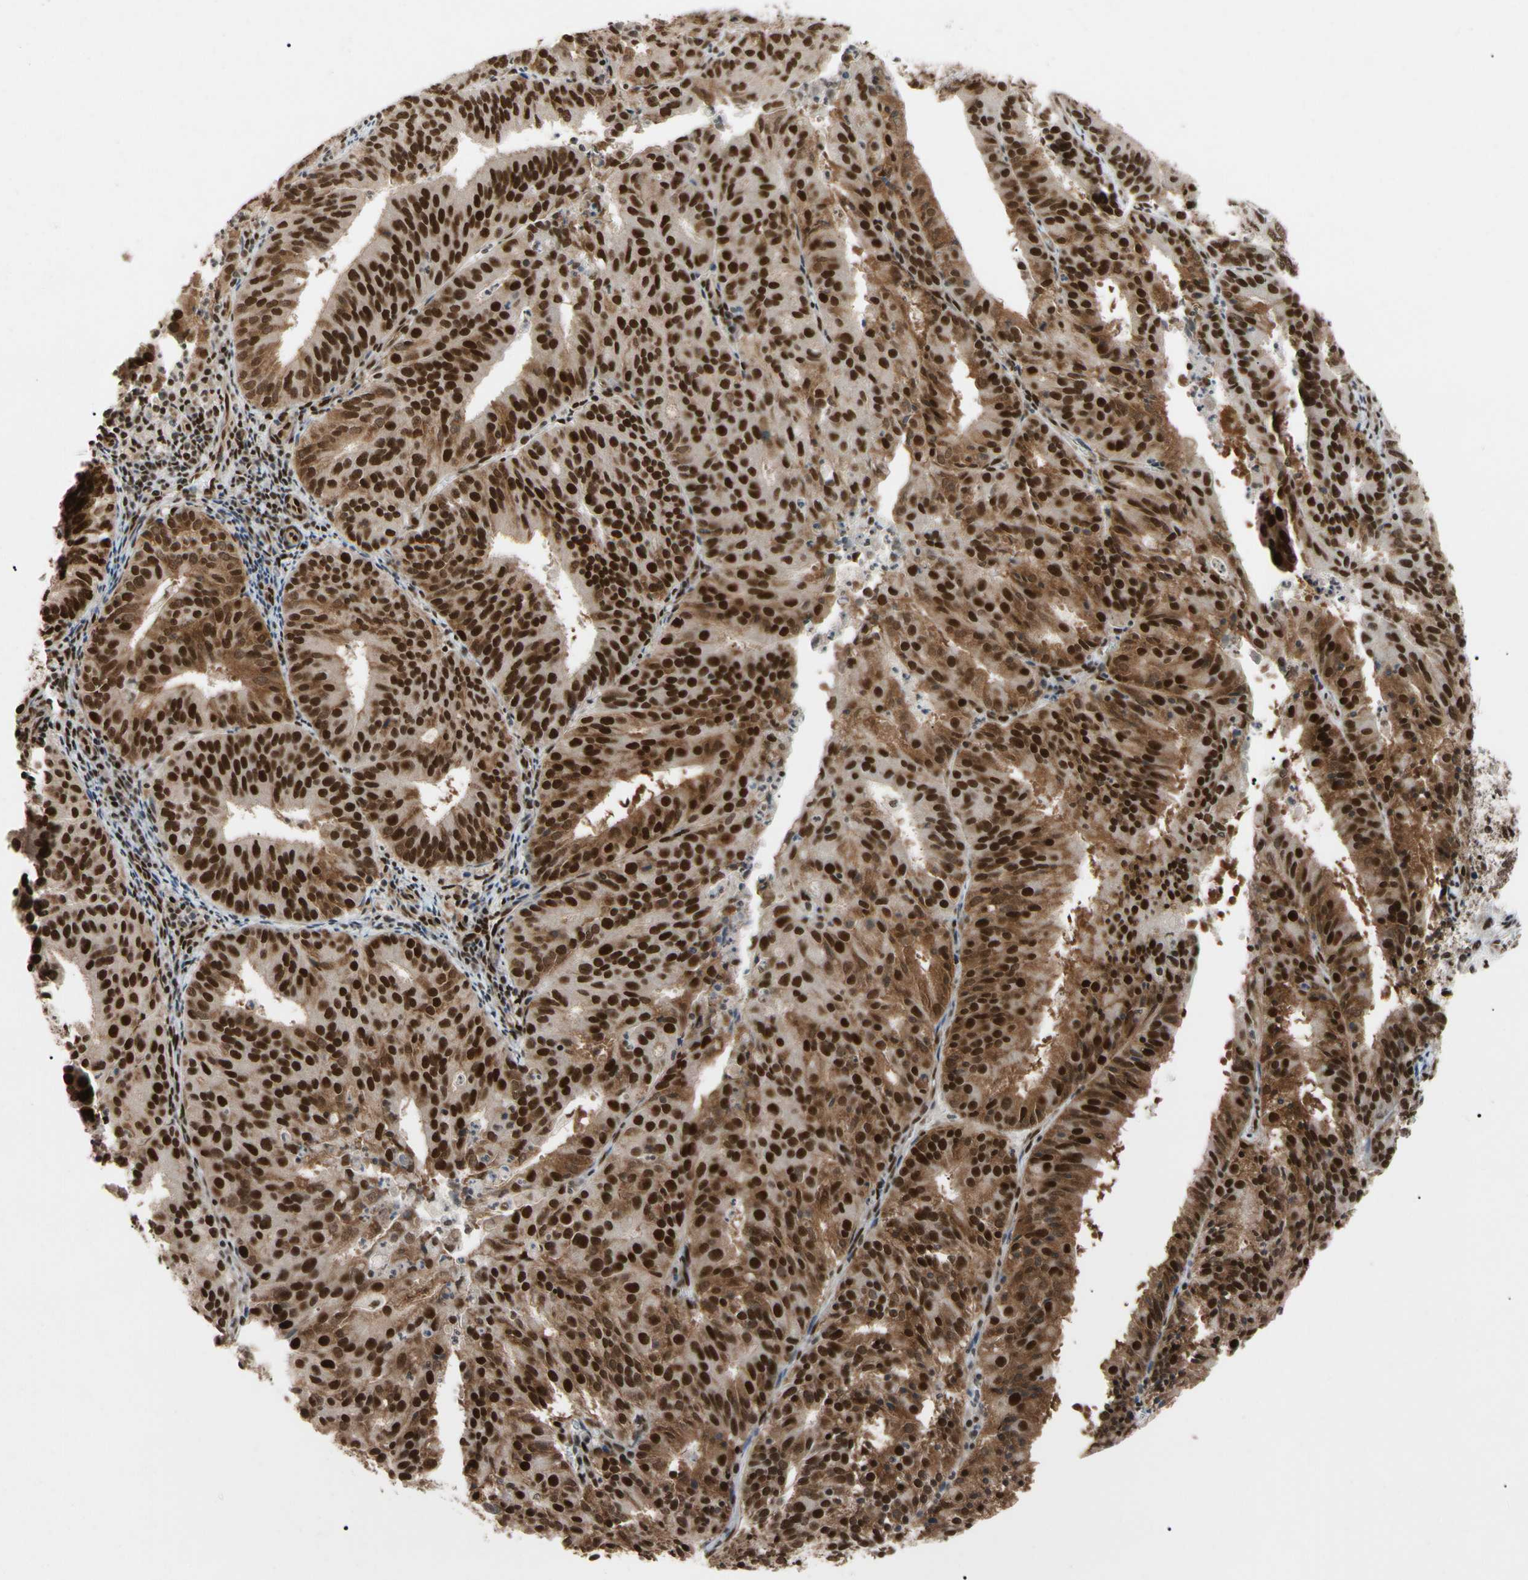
{"staining": {"intensity": "strong", "quantity": ">75%", "location": "cytoplasmic/membranous,nuclear"}, "tissue": "endometrial cancer", "cell_type": "Tumor cells", "image_type": "cancer", "snomed": [{"axis": "morphology", "description": "Adenocarcinoma, NOS"}, {"axis": "topography", "description": "Uterus"}], "caption": "Immunohistochemistry (IHC) histopathology image of neoplastic tissue: endometrial adenocarcinoma stained using immunohistochemistry (IHC) displays high levels of strong protein expression localized specifically in the cytoplasmic/membranous and nuclear of tumor cells, appearing as a cytoplasmic/membranous and nuclear brown color.", "gene": "FAM98B", "patient": {"sex": "female", "age": 60}}